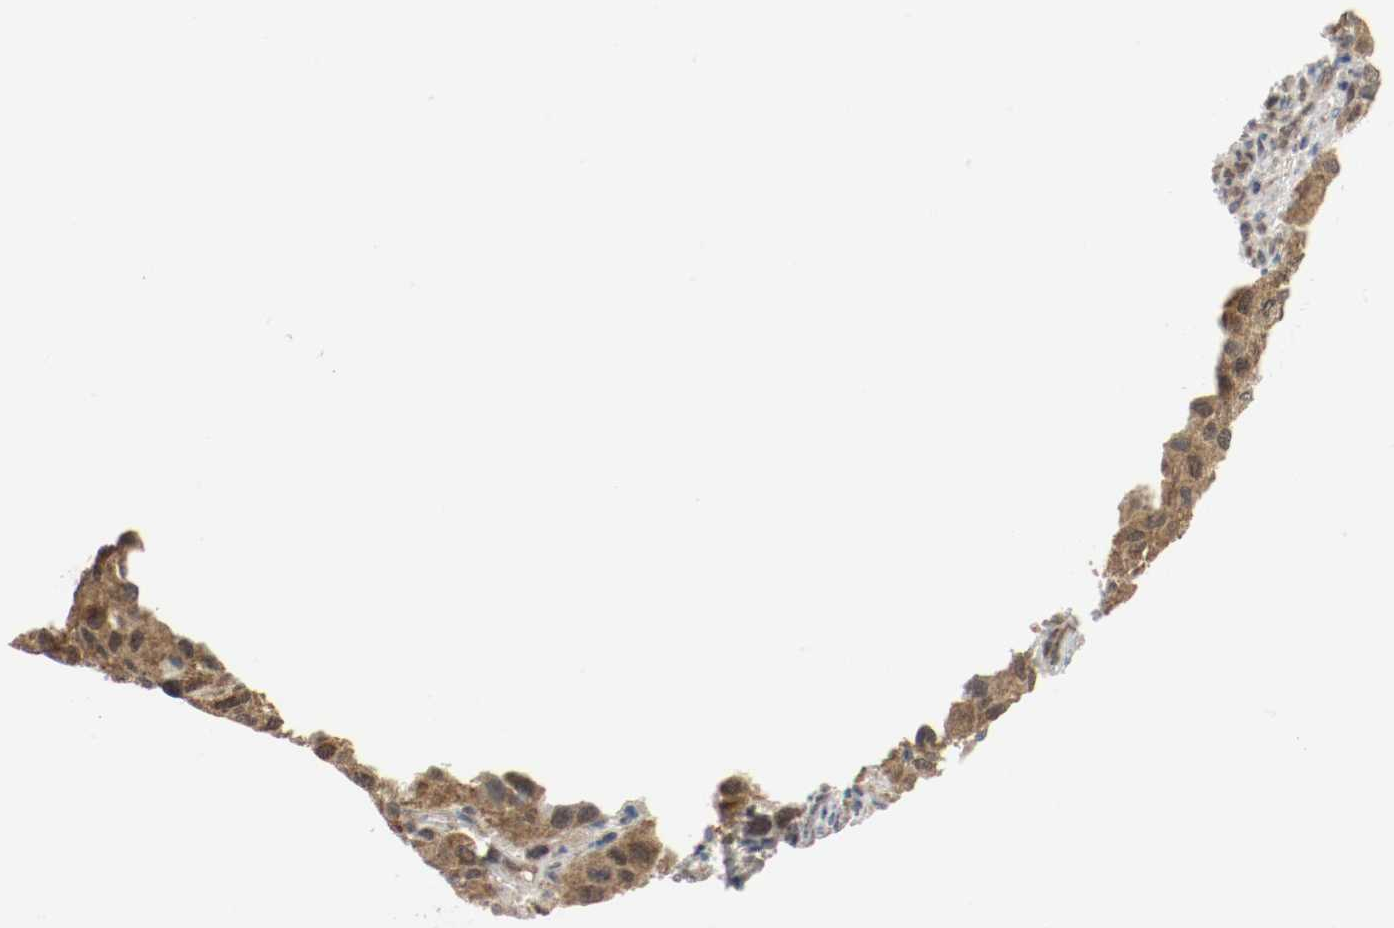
{"staining": {"intensity": "moderate", "quantity": ">75%", "location": "cytoplasmic/membranous,nuclear"}, "tissue": "melanoma", "cell_type": "Tumor cells", "image_type": "cancer", "snomed": [{"axis": "morphology", "description": "Malignant melanoma, Metastatic site"}, {"axis": "topography", "description": "Lymph node"}], "caption": "Human melanoma stained with a protein marker exhibits moderate staining in tumor cells.", "gene": "PPME1", "patient": {"sex": "male", "age": 61}}